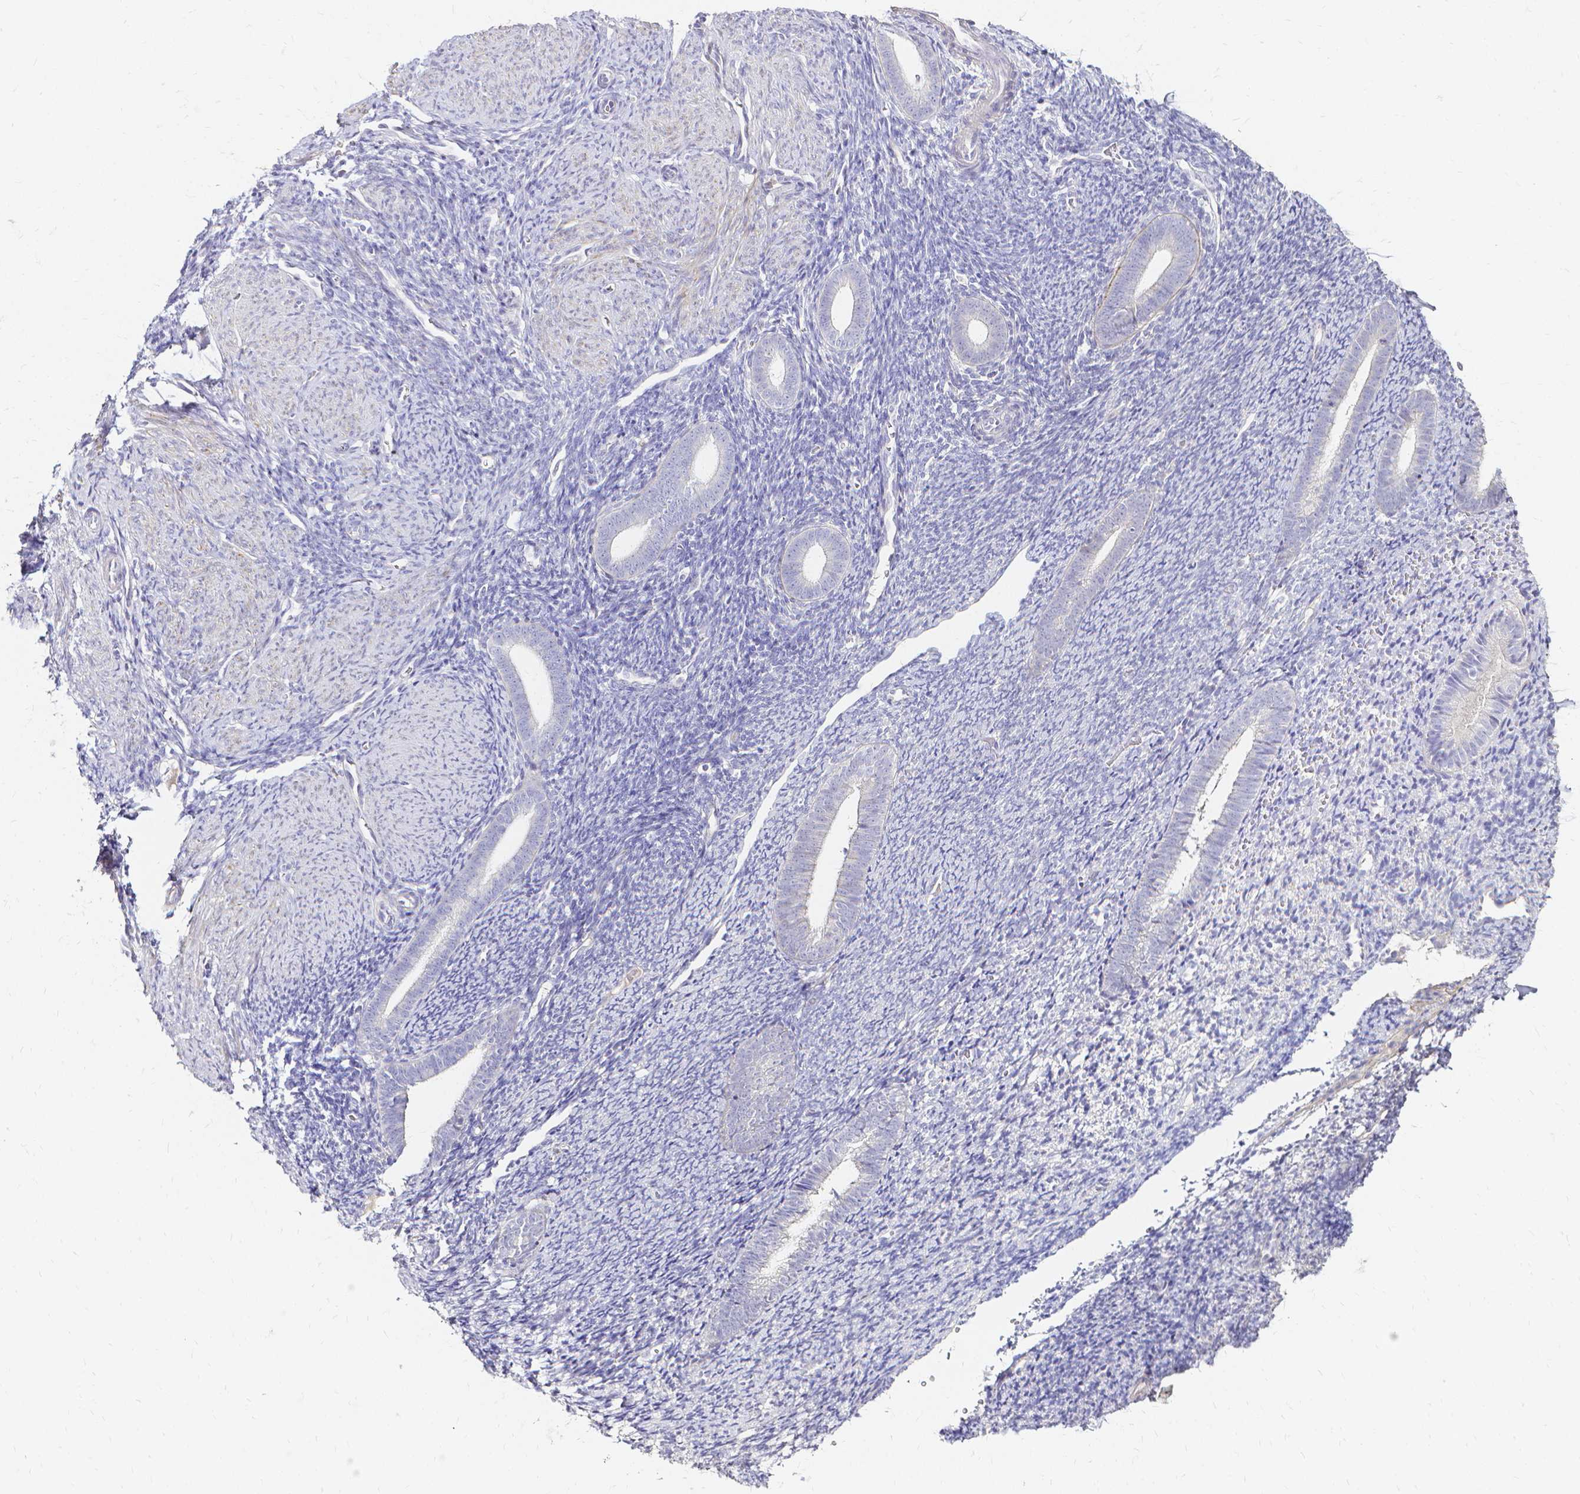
{"staining": {"intensity": "negative", "quantity": "none", "location": "none"}, "tissue": "endometrium", "cell_type": "Cells in endometrial stroma", "image_type": "normal", "snomed": [{"axis": "morphology", "description": "Normal tissue, NOS"}, {"axis": "topography", "description": "Endometrium"}], "caption": "Immunohistochemistry photomicrograph of unremarkable endometrium: human endometrium stained with DAB (3,3'-diaminobenzidine) exhibits no significant protein positivity in cells in endometrial stroma. (DAB immunohistochemistry (IHC) visualized using brightfield microscopy, high magnification).", "gene": "CCNB1", "patient": {"sex": "female", "age": 39}}